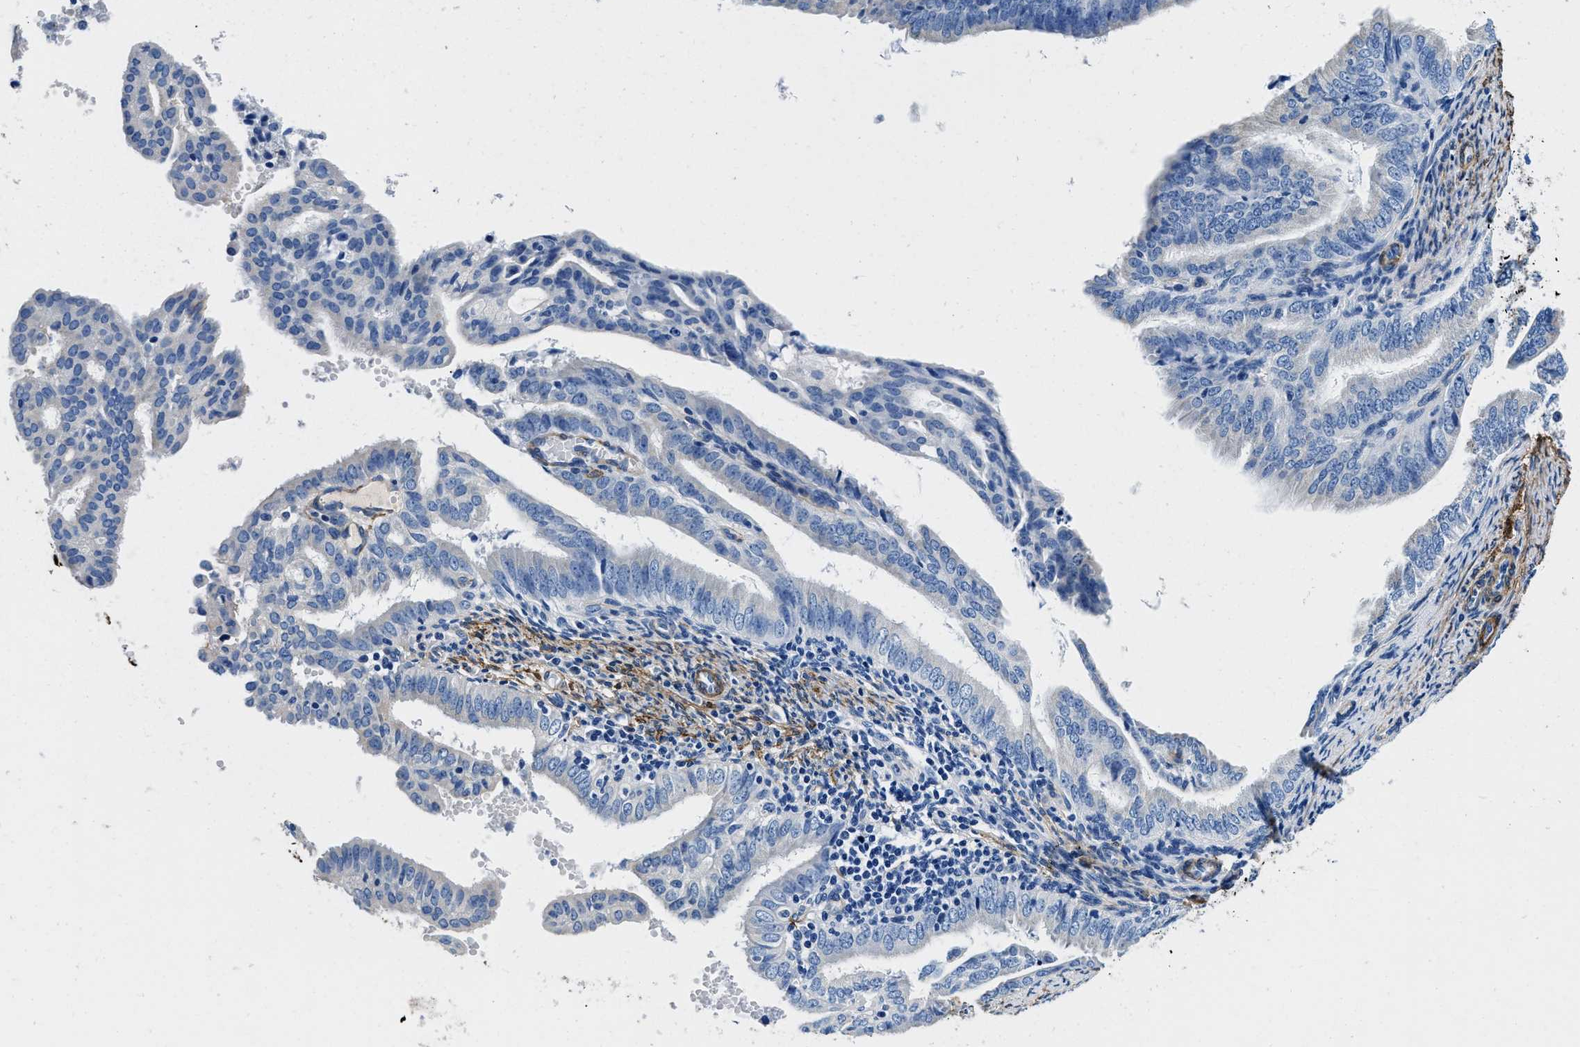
{"staining": {"intensity": "negative", "quantity": "none", "location": "none"}, "tissue": "endometrial cancer", "cell_type": "Tumor cells", "image_type": "cancer", "snomed": [{"axis": "morphology", "description": "Adenocarcinoma, NOS"}, {"axis": "topography", "description": "Endometrium"}], "caption": "Immunohistochemistry micrograph of human endometrial adenocarcinoma stained for a protein (brown), which demonstrates no staining in tumor cells.", "gene": "TEX261", "patient": {"sex": "female", "age": 58}}